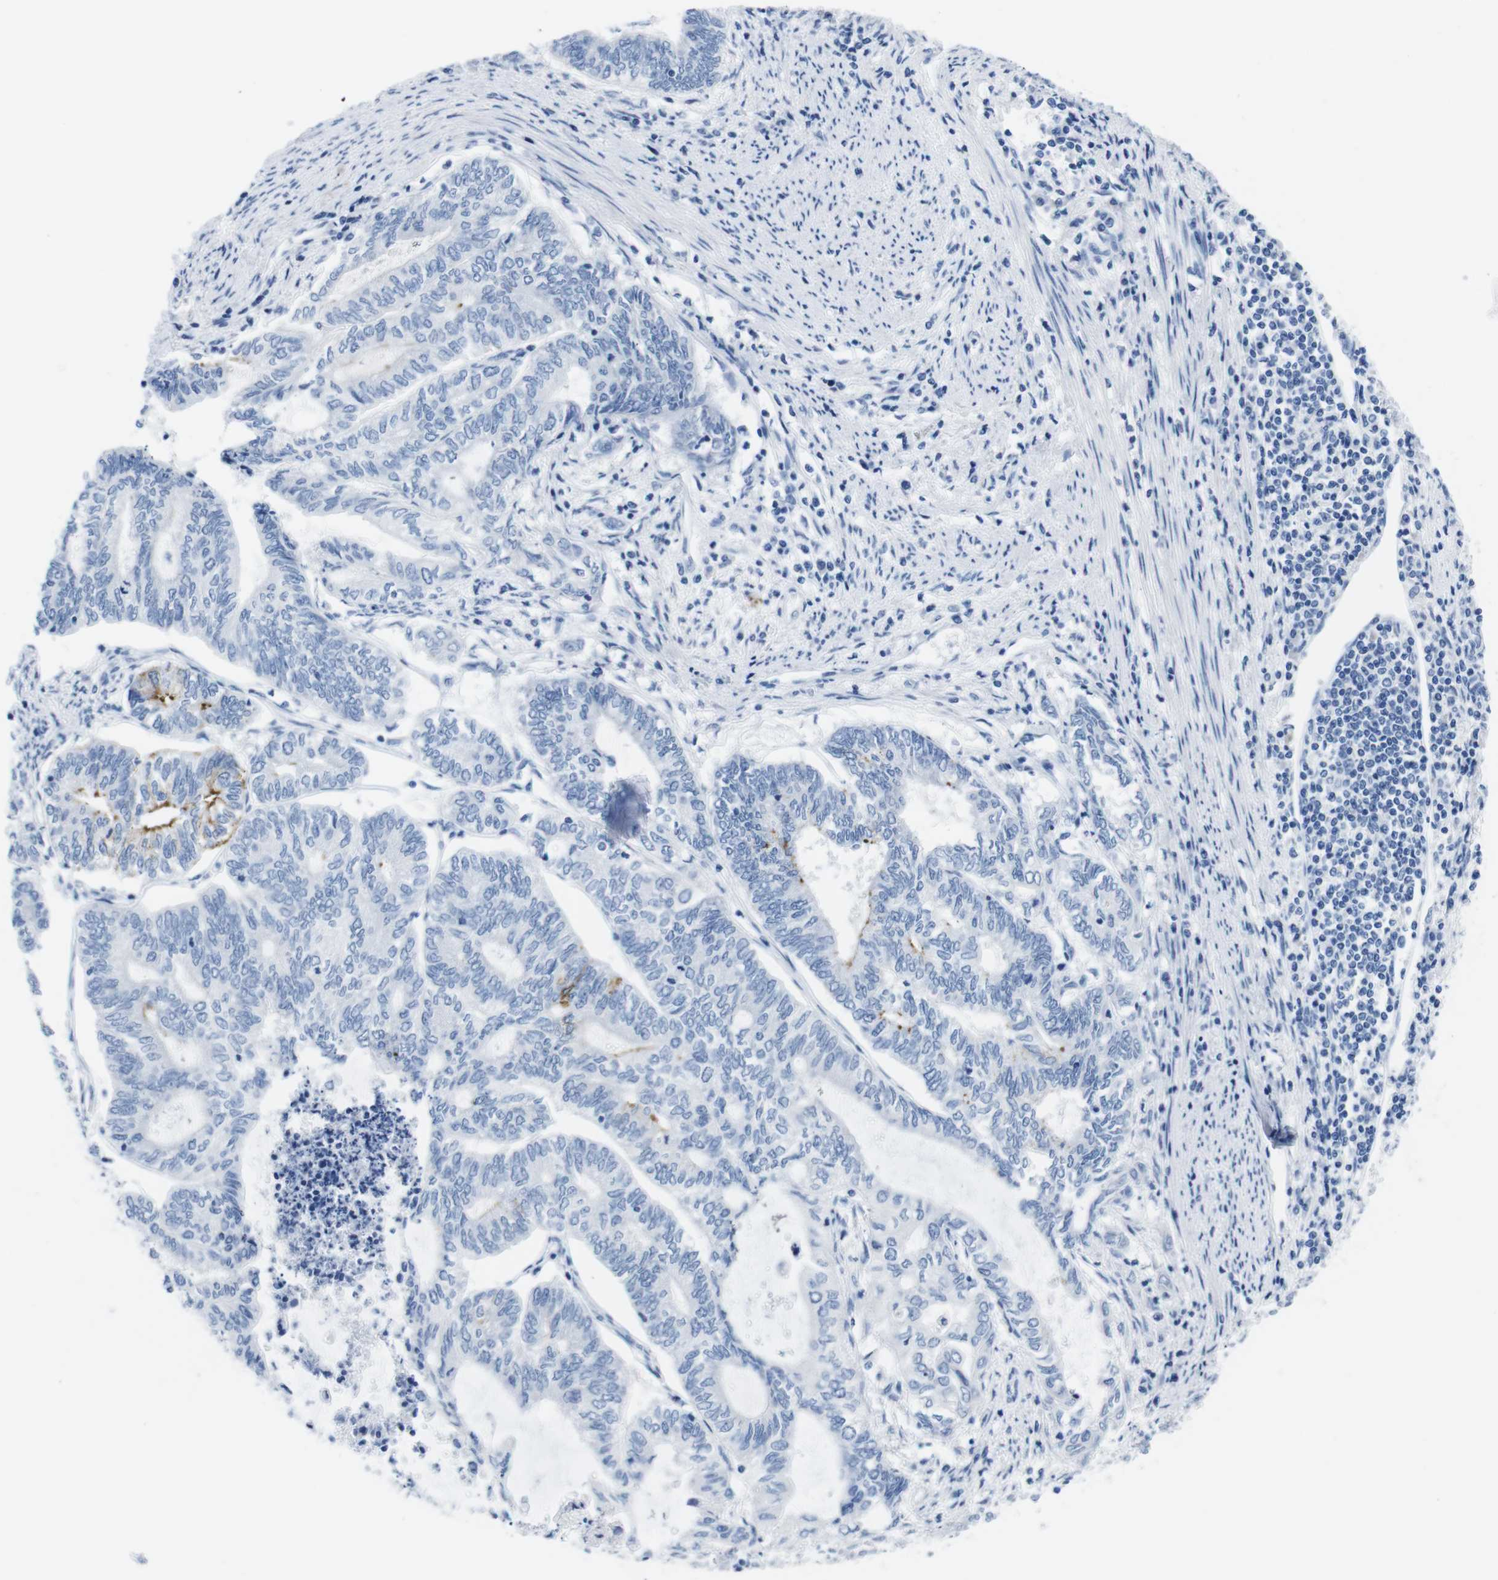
{"staining": {"intensity": "moderate", "quantity": "<25%", "location": "cytoplasmic/membranous"}, "tissue": "endometrial cancer", "cell_type": "Tumor cells", "image_type": "cancer", "snomed": [{"axis": "morphology", "description": "Adenocarcinoma, NOS"}, {"axis": "topography", "description": "Uterus"}, {"axis": "topography", "description": "Endometrium"}], "caption": "A high-resolution photomicrograph shows immunohistochemistry (IHC) staining of adenocarcinoma (endometrial), which exhibits moderate cytoplasmic/membranous staining in about <25% of tumor cells. The staining was performed using DAB (3,3'-diaminobenzidine), with brown indicating positive protein expression. Nuclei are stained blue with hematoxylin.", "gene": "MAP6", "patient": {"sex": "female", "age": 70}}